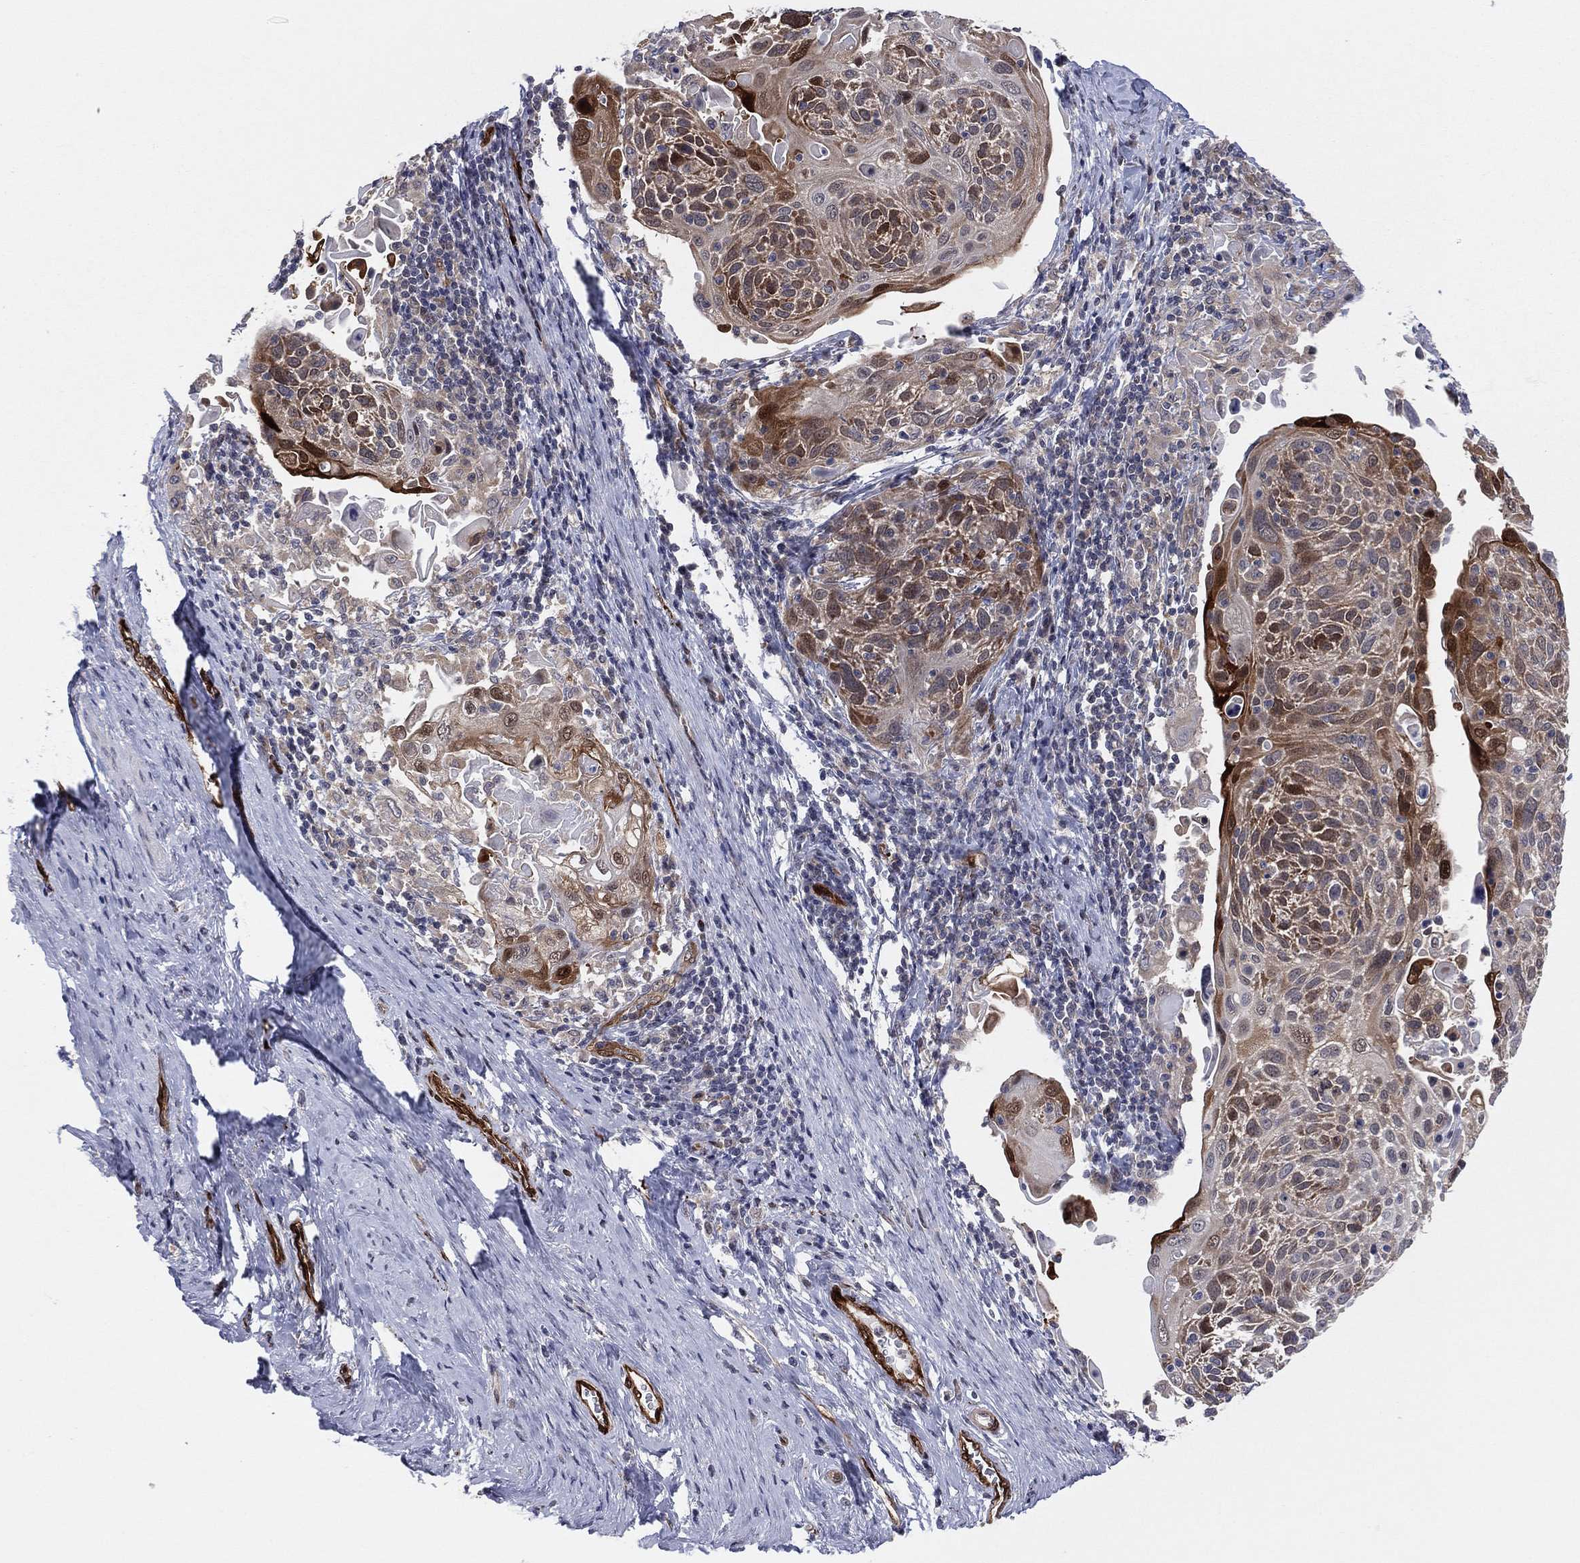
{"staining": {"intensity": "moderate", "quantity": "25%-75%", "location": "cytoplasmic/membranous,nuclear"}, "tissue": "cervical cancer", "cell_type": "Tumor cells", "image_type": "cancer", "snomed": [{"axis": "morphology", "description": "Squamous cell carcinoma, NOS"}, {"axis": "topography", "description": "Cervix"}], "caption": "Tumor cells reveal medium levels of moderate cytoplasmic/membranous and nuclear expression in about 25%-75% of cells in human cervical cancer (squamous cell carcinoma).", "gene": "SNCG", "patient": {"sex": "female", "age": 61}}